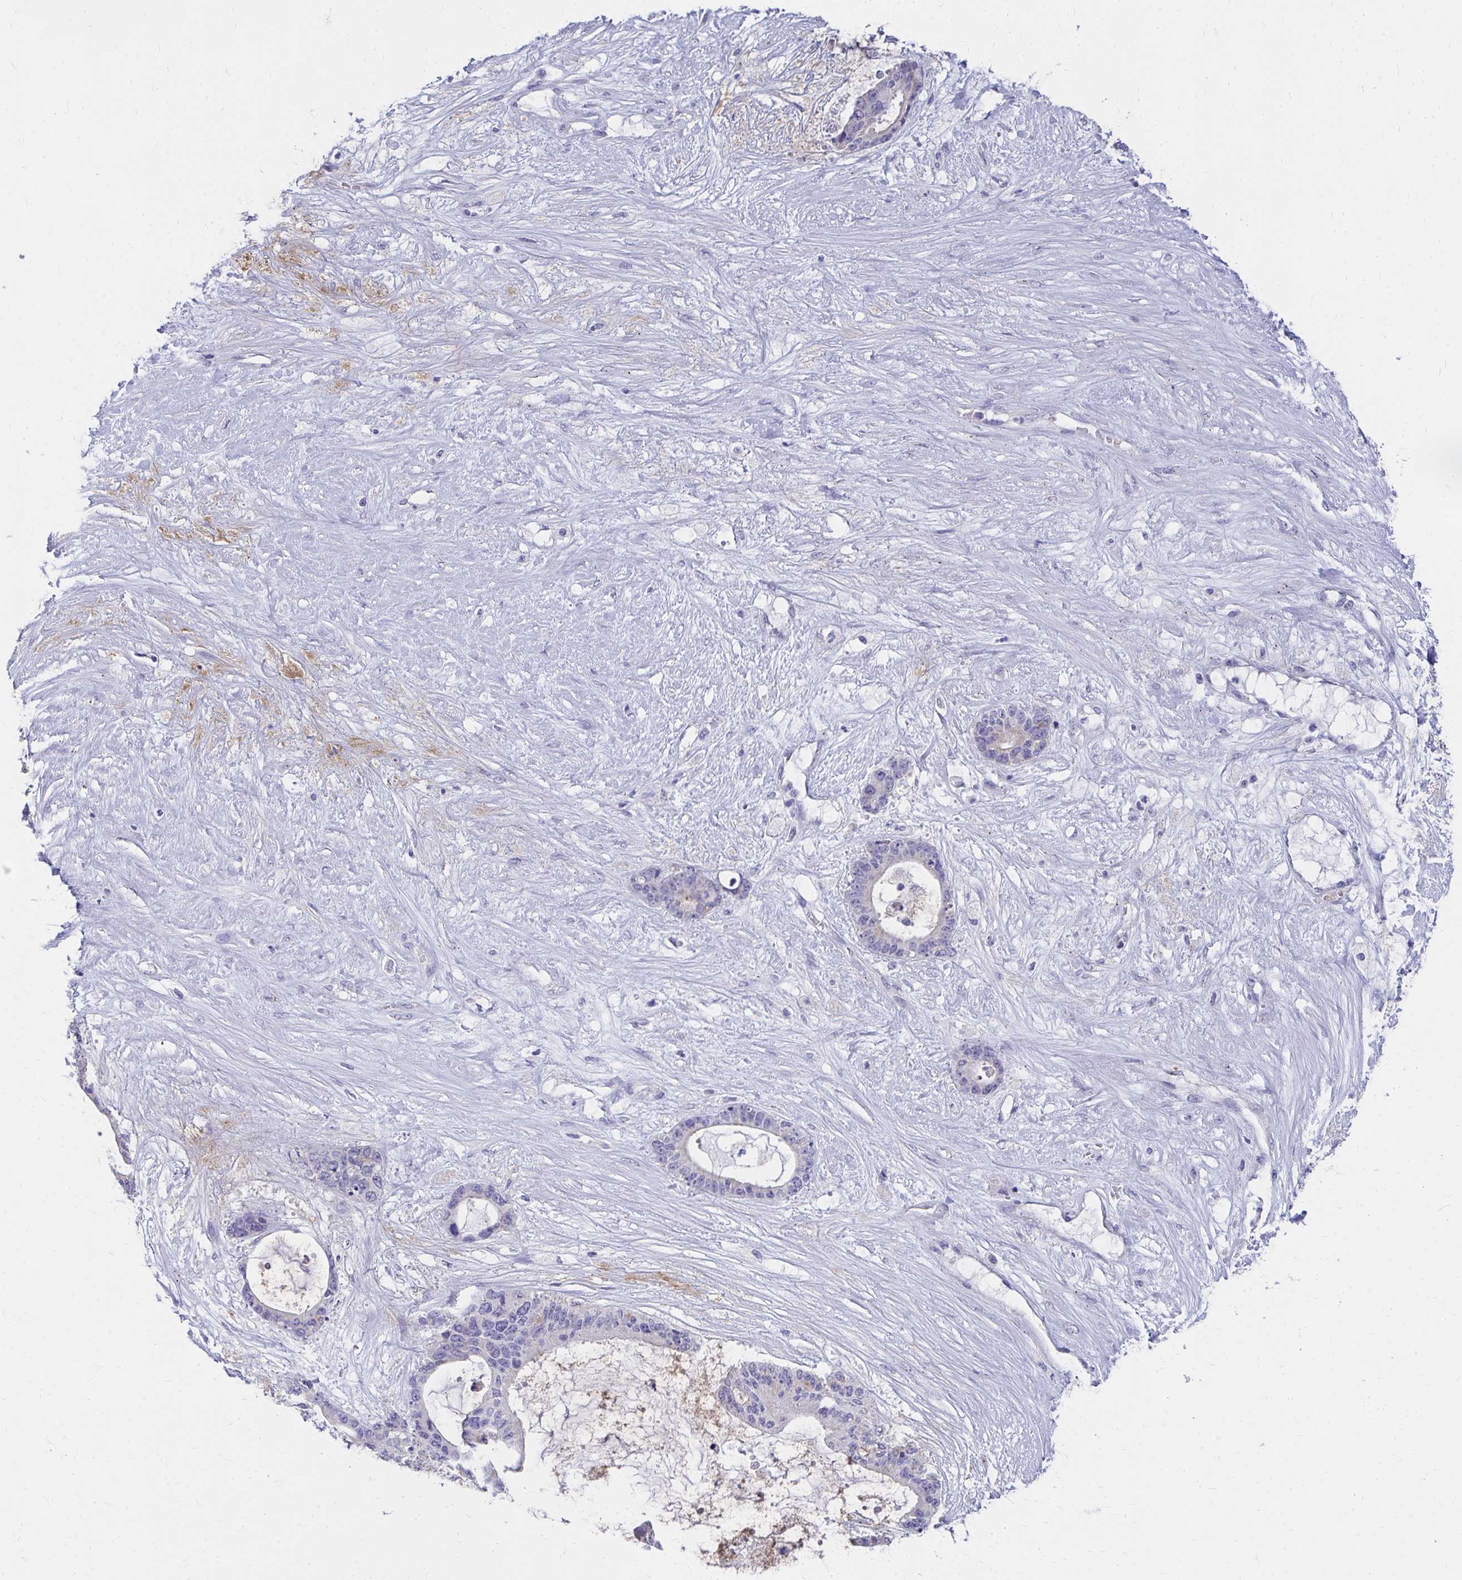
{"staining": {"intensity": "negative", "quantity": "none", "location": "none"}, "tissue": "liver cancer", "cell_type": "Tumor cells", "image_type": "cancer", "snomed": [{"axis": "morphology", "description": "Normal tissue, NOS"}, {"axis": "morphology", "description": "Cholangiocarcinoma"}, {"axis": "topography", "description": "Liver"}, {"axis": "topography", "description": "Peripheral nerve tissue"}], "caption": "A micrograph of human liver cancer is negative for staining in tumor cells.", "gene": "TMPRSS2", "patient": {"sex": "female", "age": 73}}